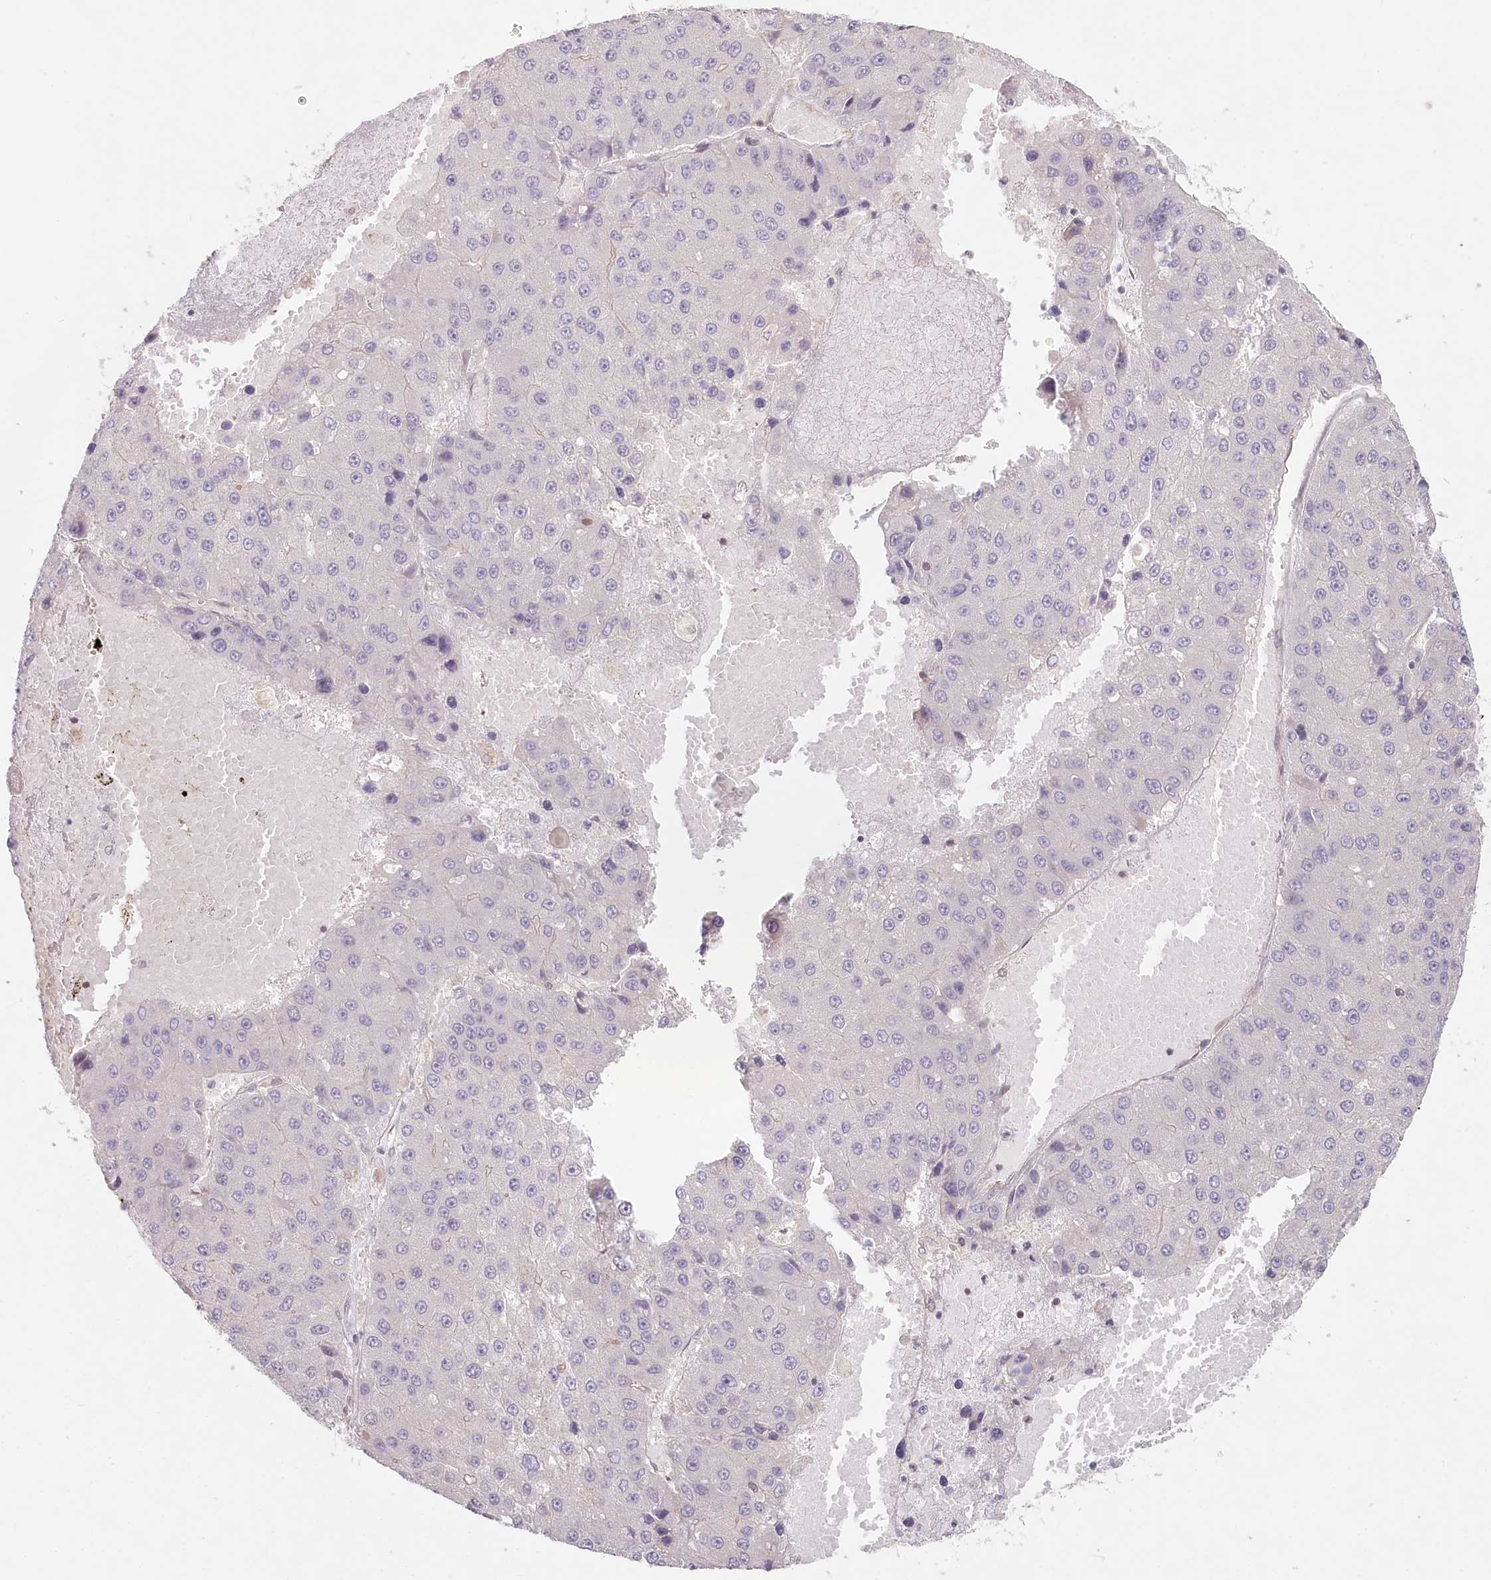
{"staining": {"intensity": "negative", "quantity": "none", "location": "none"}, "tissue": "liver cancer", "cell_type": "Tumor cells", "image_type": "cancer", "snomed": [{"axis": "morphology", "description": "Carcinoma, Hepatocellular, NOS"}, {"axis": "topography", "description": "Liver"}], "caption": "Tumor cells show no significant positivity in hepatocellular carcinoma (liver). (Immunohistochemistry, brightfield microscopy, high magnification).", "gene": "TCHP", "patient": {"sex": "female", "age": 73}}